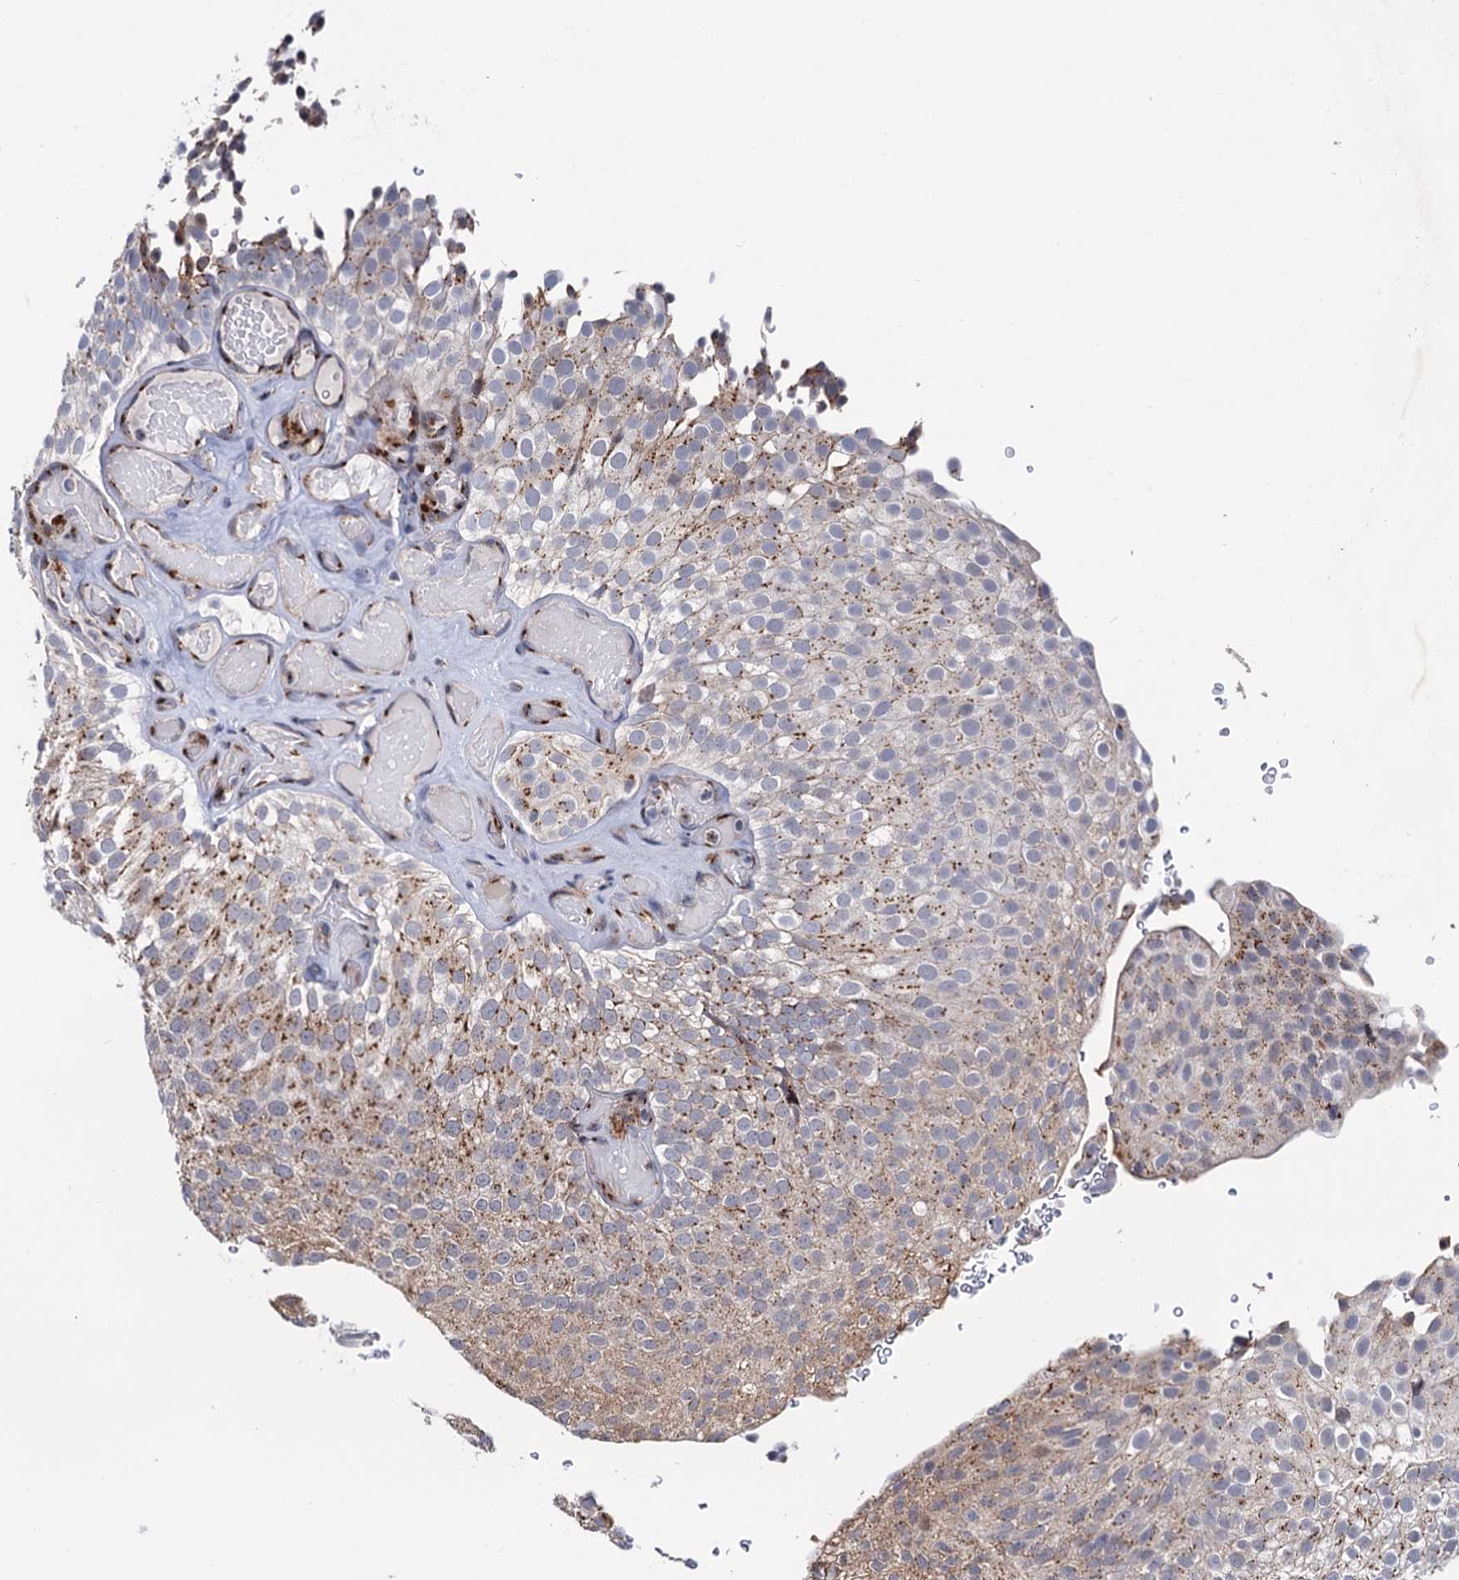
{"staining": {"intensity": "moderate", "quantity": "25%-75%", "location": "cytoplasmic/membranous,nuclear"}, "tissue": "urothelial cancer", "cell_type": "Tumor cells", "image_type": "cancer", "snomed": [{"axis": "morphology", "description": "Urothelial carcinoma, Low grade"}, {"axis": "topography", "description": "Urinary bladder"}], "caption": "Protein analysis of urothelial cancer tissue demonstrates moderate cytoplasmic/membranous and nuclear staining in about 25%-75% of tumor cells.", "gene": "THAP2", "patient": {"sex": "male", "age": 78}}